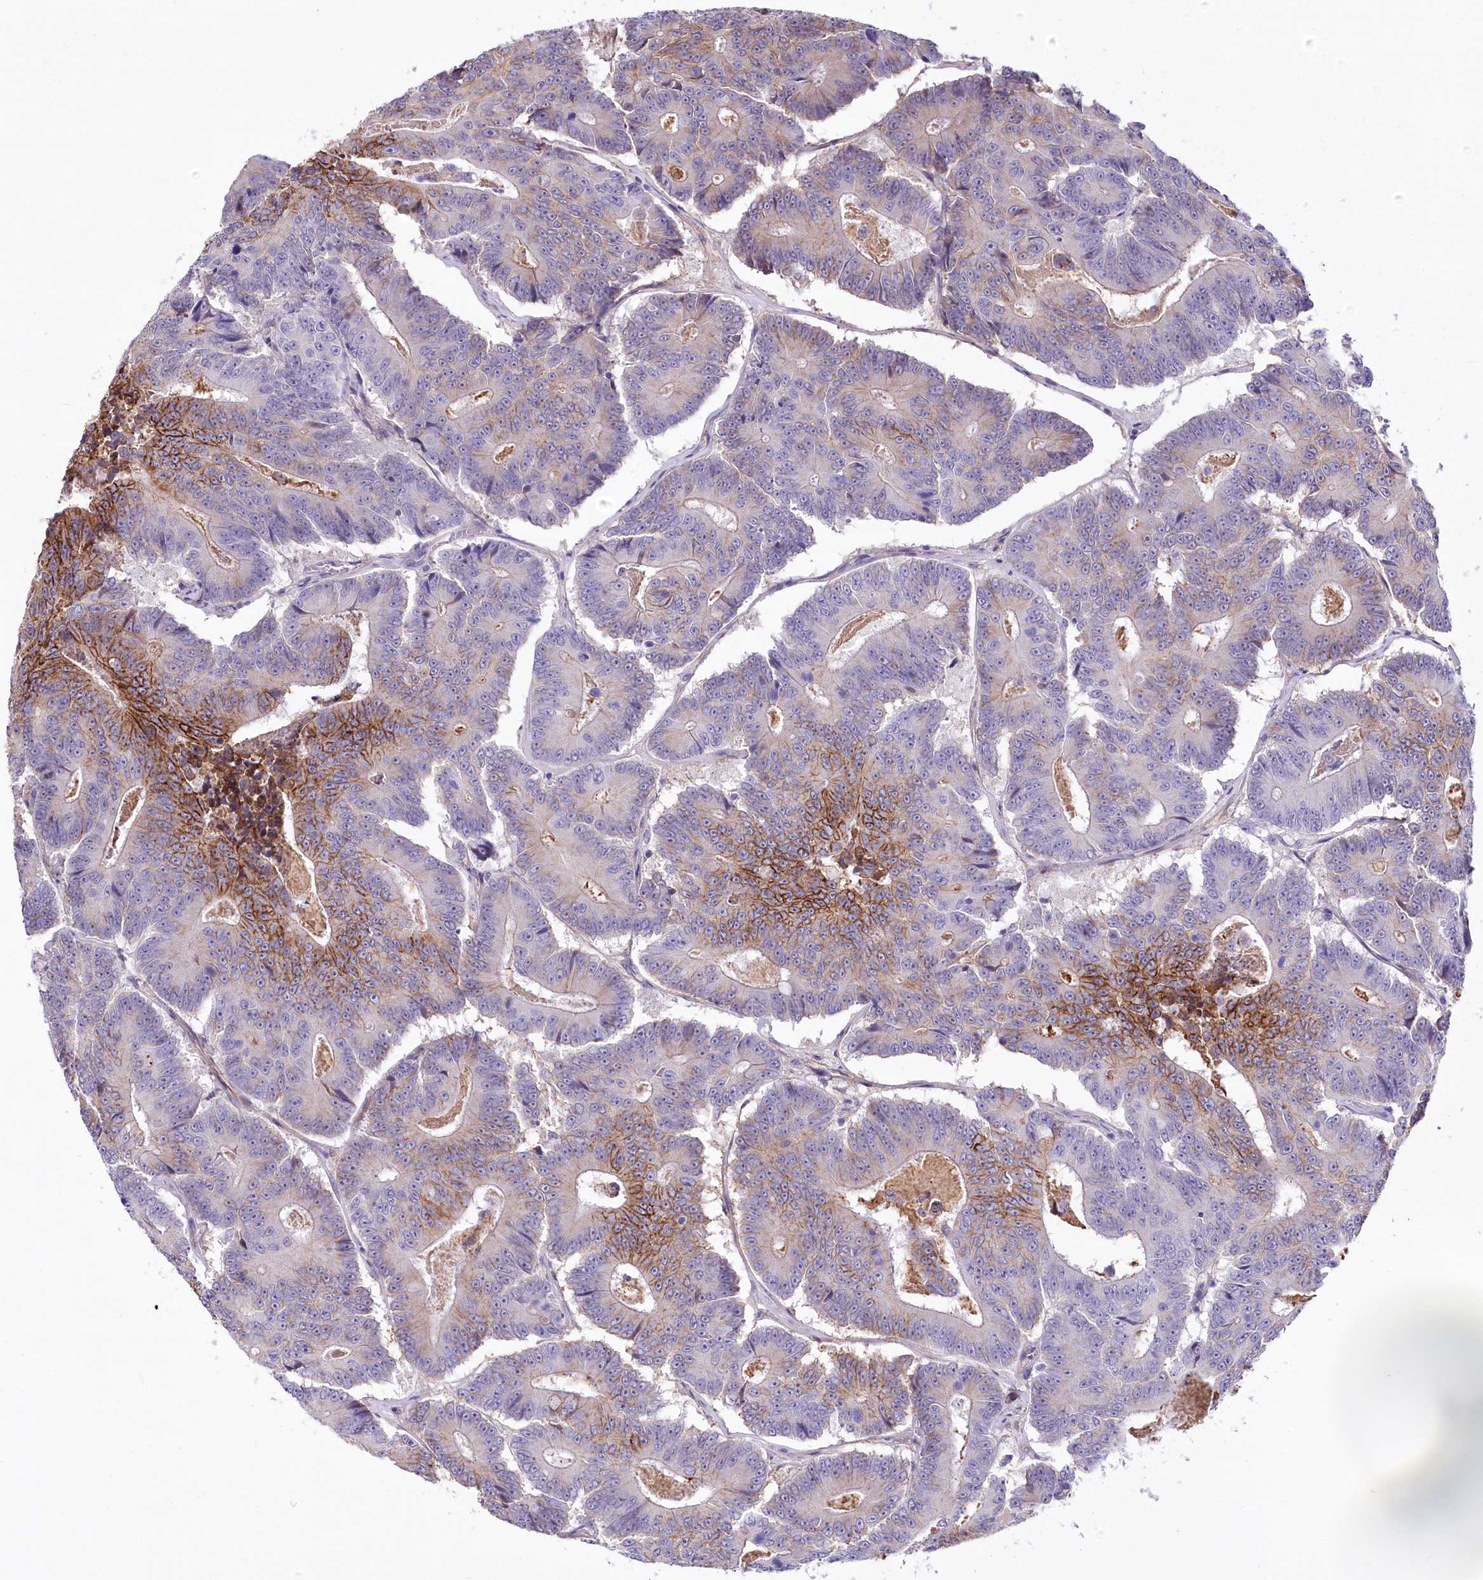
{"staining": {"intensity": "moderate", "quantity": "25%-75%", "location": "cytoplasmic/membranous"}, "tissue": "colorectal cancer", "cell_type": "Tumor cells", "image_type": "cancer", "snomed": [{"axis": "morphology", "description": "Adenocarcinoma, NOS"}, {"axis": "topography", "description": "Colon"}], "caption": "This is an image of immunohistochemistry (IHC) staining of colorectal adenocarcinoma, which shows moderate positivity in the cytoplasmic/membranous of tumor cells.", "gene": "CEP164", "patient": {"sex": "male", "age": 83}}